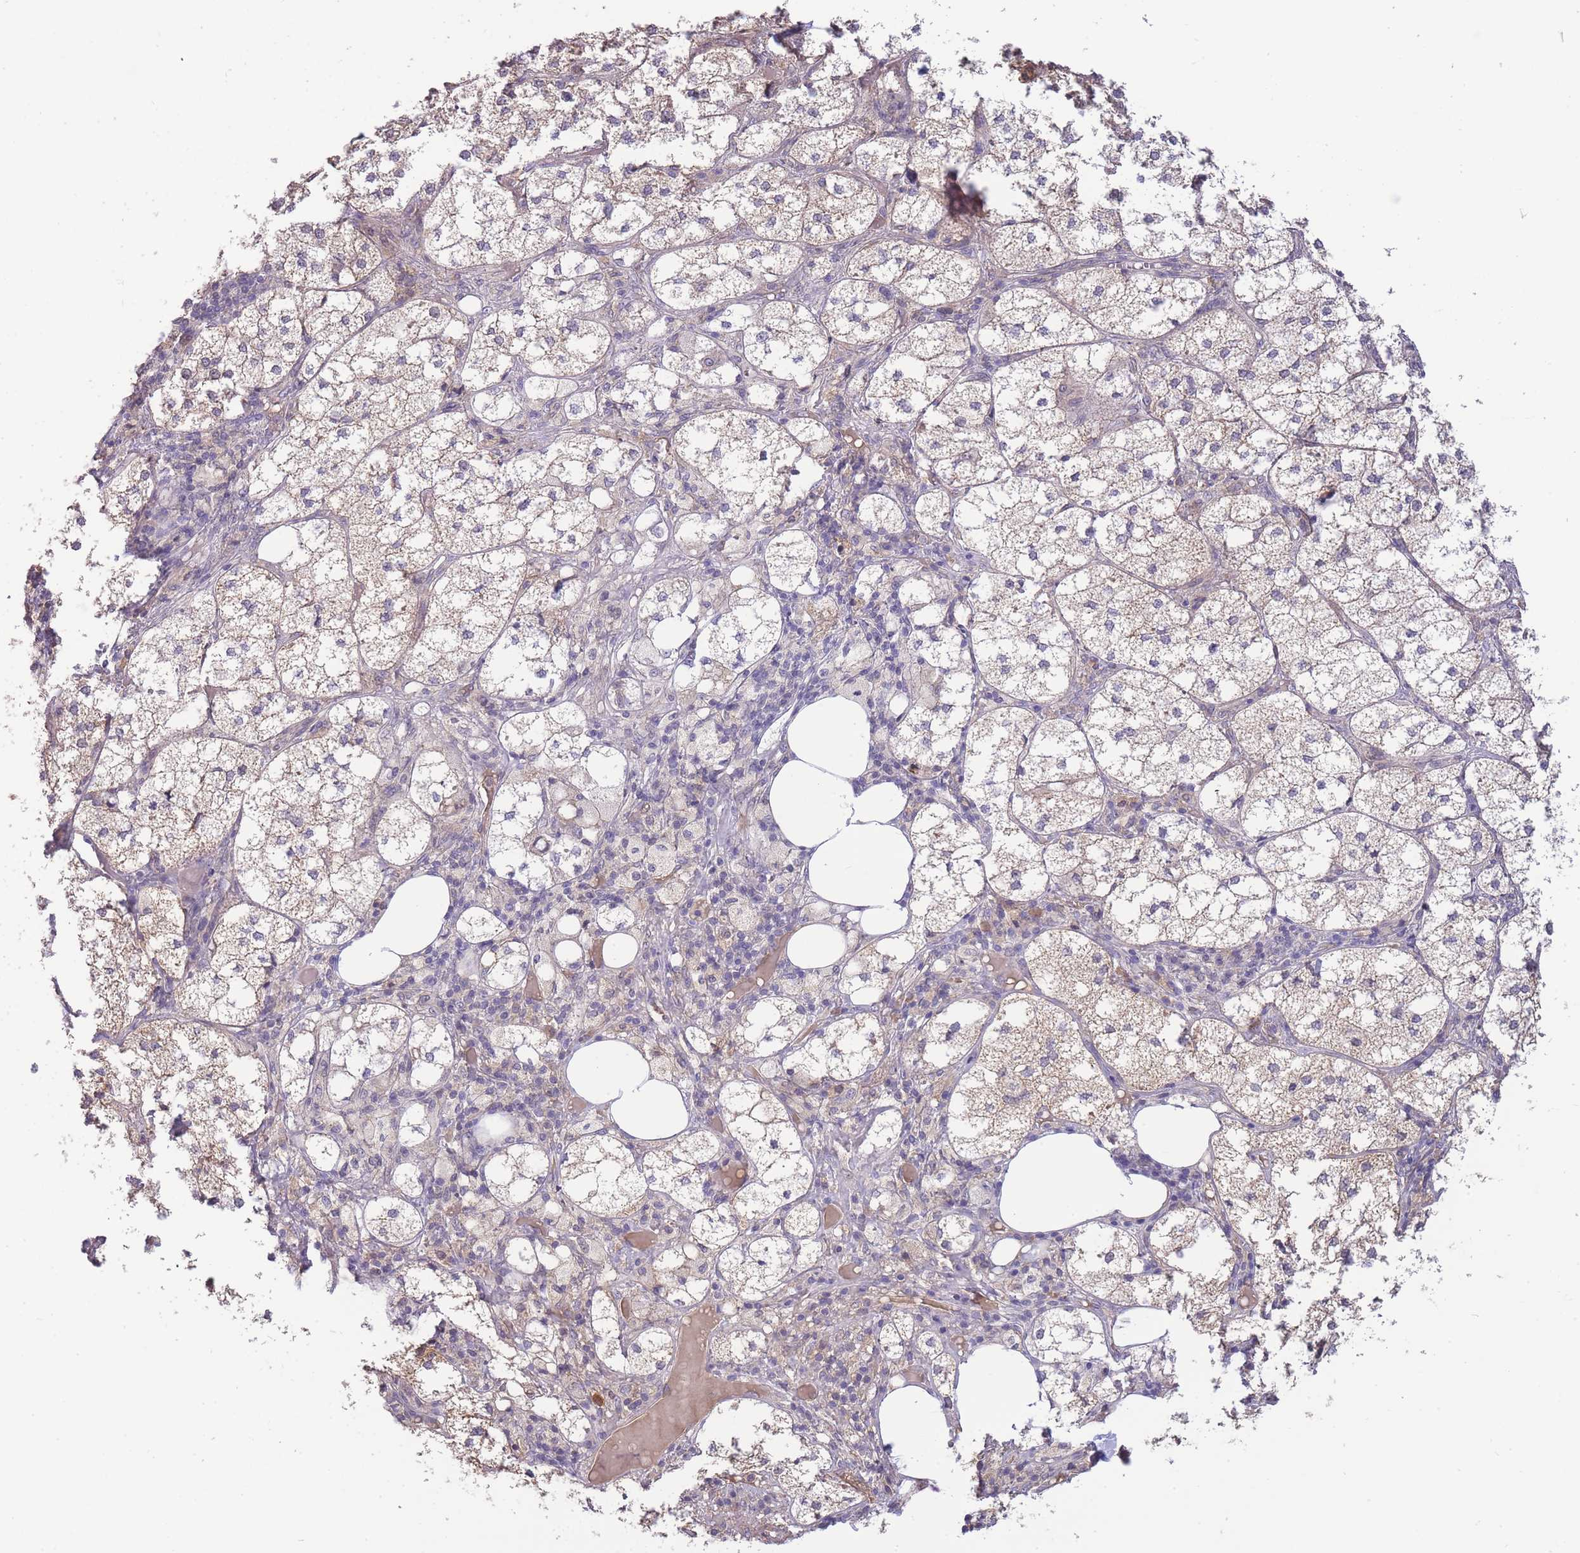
{"staining": {"intensity": "weak", "quantity": "25%-75%", "location": "cytoplasmic/membranous"}, "tissue": "adrenal gland", "cell_type": "Glandular cells", "image_type": "normal", "snomed": [{"axis": "morphology", "description": "Normal tissue, NOS"}, {"axis": "topography", "description": "Adrenal gland"}], "caption": "IHC of unremarkable human adrenal gland displays low levels of weak cytoplasmic/membranous expression in about 25%-75% of glandular cells.", "gene": "NDUFAF5", "patient": {"sex": "female", "age": 61}}